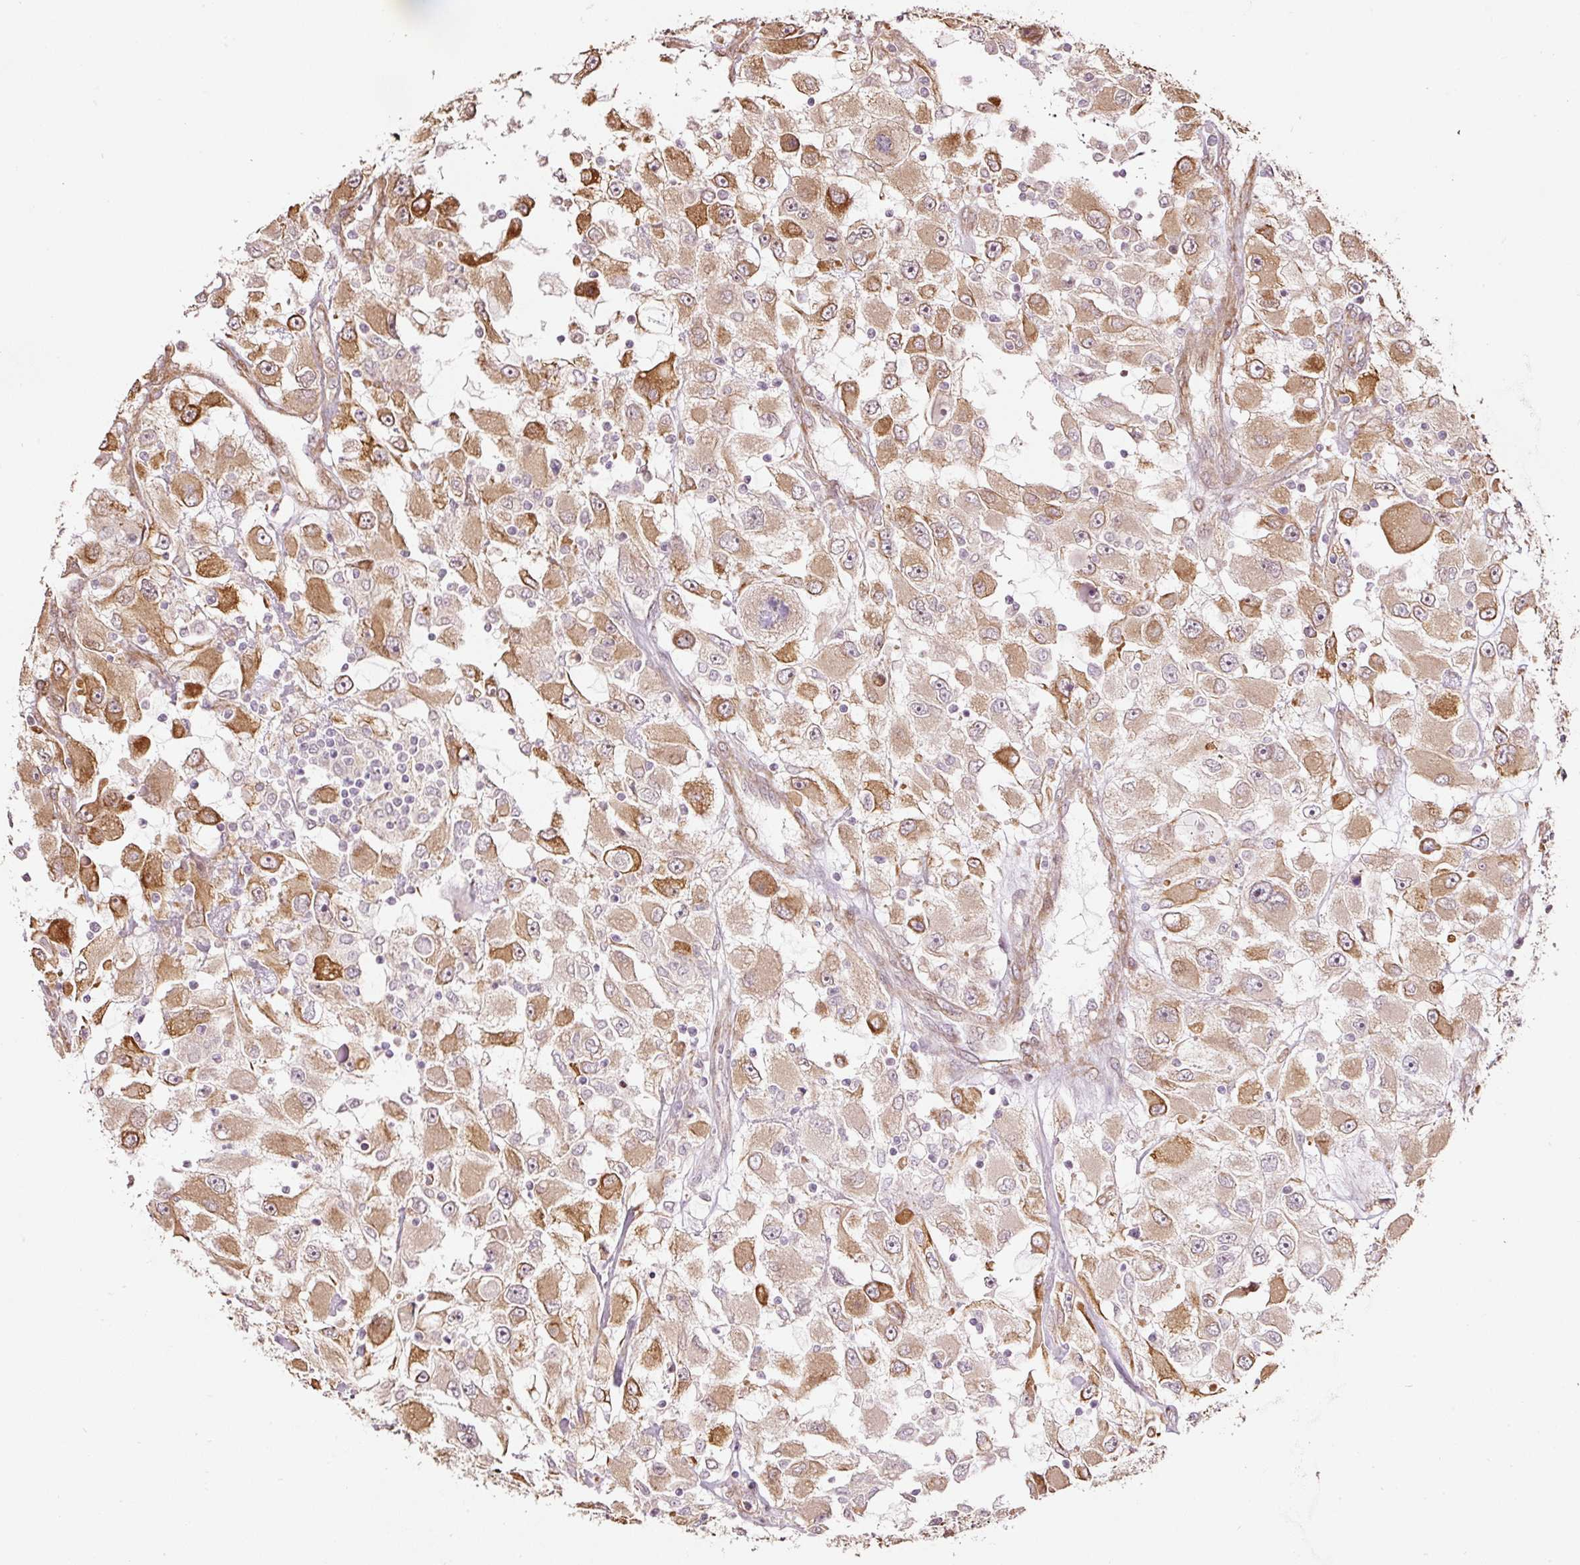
{"staining": {"intensity": "moderate", "quantity": "25%-75%", "location": "cytoplasmic/membranous"}, "tissue": "renal cancer", "cell_type": "Tumor cells", "image_type": "cancer", "snomed": [{"axis": "morphology", "description": "Adenocarcinoma, NOS"}, {"axis": "topography", "description": "Kidney"}], "caption": "Protein staining shows moderate cytoplasmic/membranous positivity in approximately 25%-75% of tumor cells in renal cancer. (Stains: DAB in brown, nuclei in blue, Microscopy: brightfield microscopy at high magnification).", "gene": "ETF1", "patient": {"sex": "female", "age": 52}}